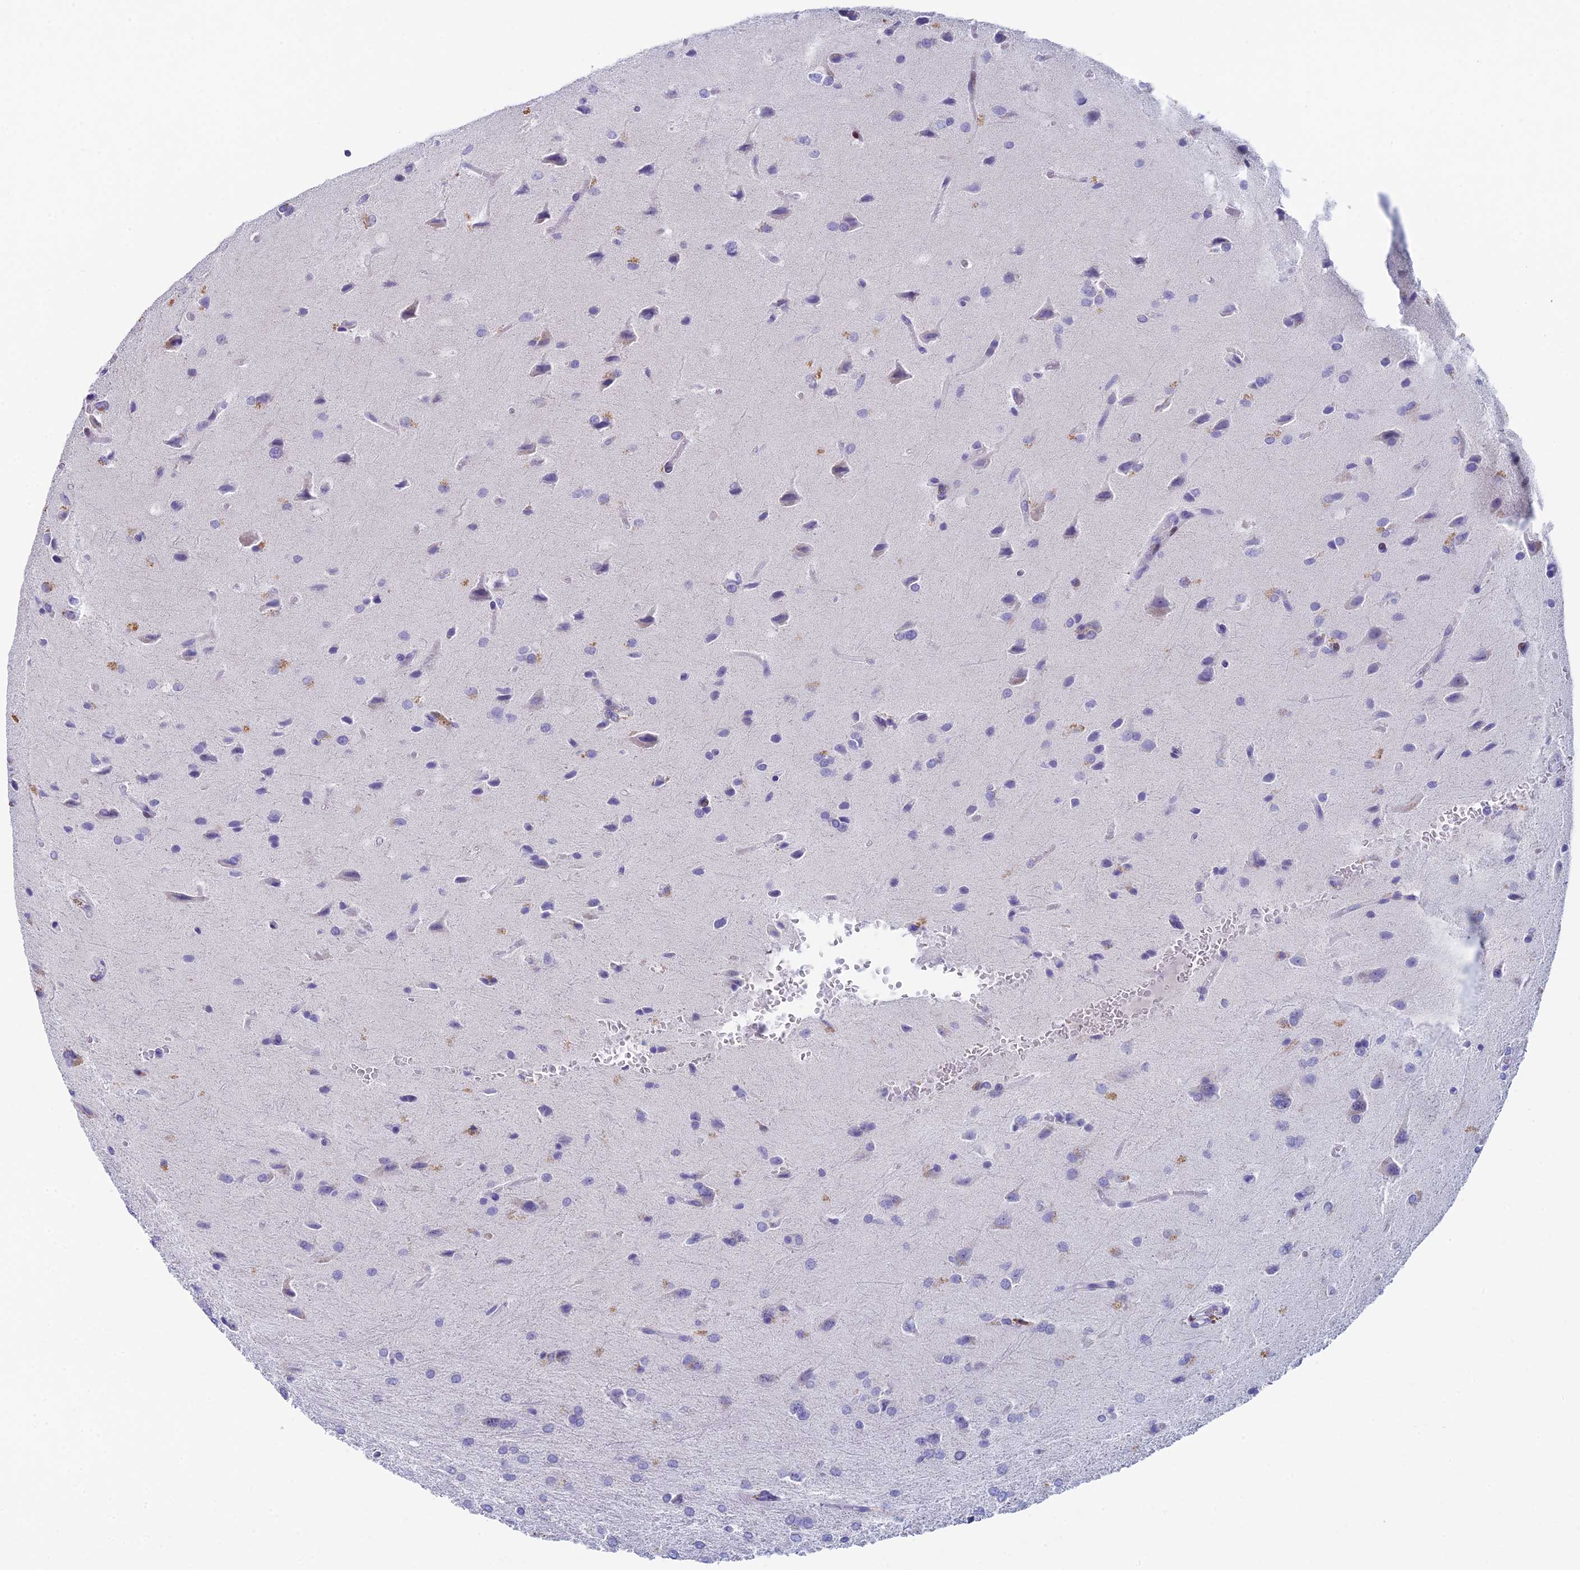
{"staining": {"intensity": "negative", "quantity": "none", "location": "none"}, "tissue": "glioma", "cell_type": "Tumor cells", "image_type": "cancer", "snomed": [{"axis": "morphology", "description": "Glioma, malignant, High grade"}, {"axis": "topography", "description": "Brain"}], "caption": "IHC of human high-grade glioma (malignant) displays no staining in tumor cells.", "gene": "REXO5", "patient": {"sex": "female", "age": 50}}